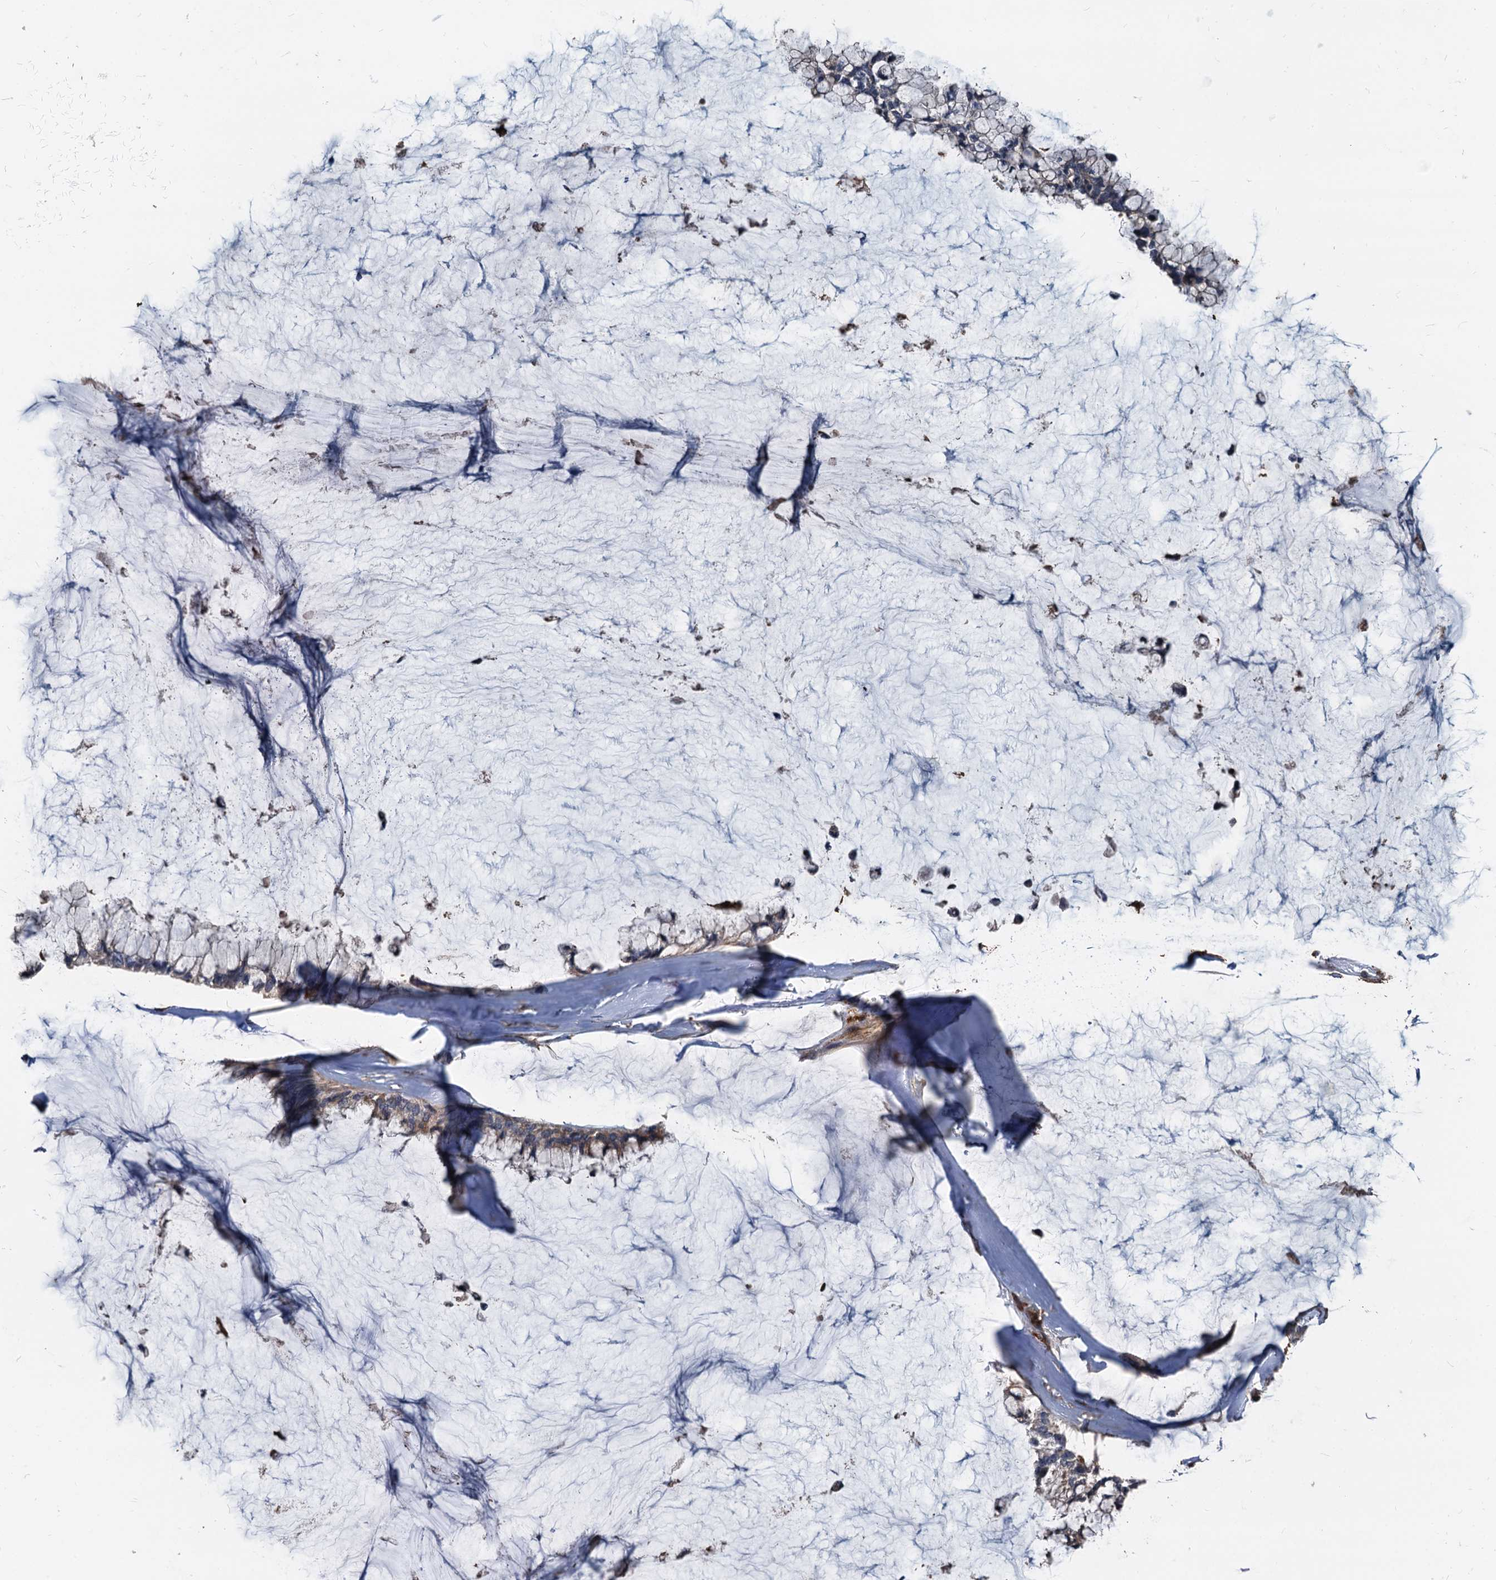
{"staining": {"intensity": "weak", "quantity": "25%-75%", "location": "cytoplasmic/membranous"}, "tissue": "ovarian cancer", "cell_type": "Tumor cells", "image_type": "cancer", "snomed": [{"axis": "morphology", "description": "Cystadenocarcinoma, mucinous, NOS"}, {"axis": "topography", "description": "Ovary"}], "caption": "About 25%-75% of tumor cells in ovarian mucinous cystadenocarcinoma exhibit weak cytoplasmic/membranous protein positivity as visualized by brown immunohistochemical staining.", "gene": "PLEKHO2", "patient": {"sex": "female", "age": 39}}